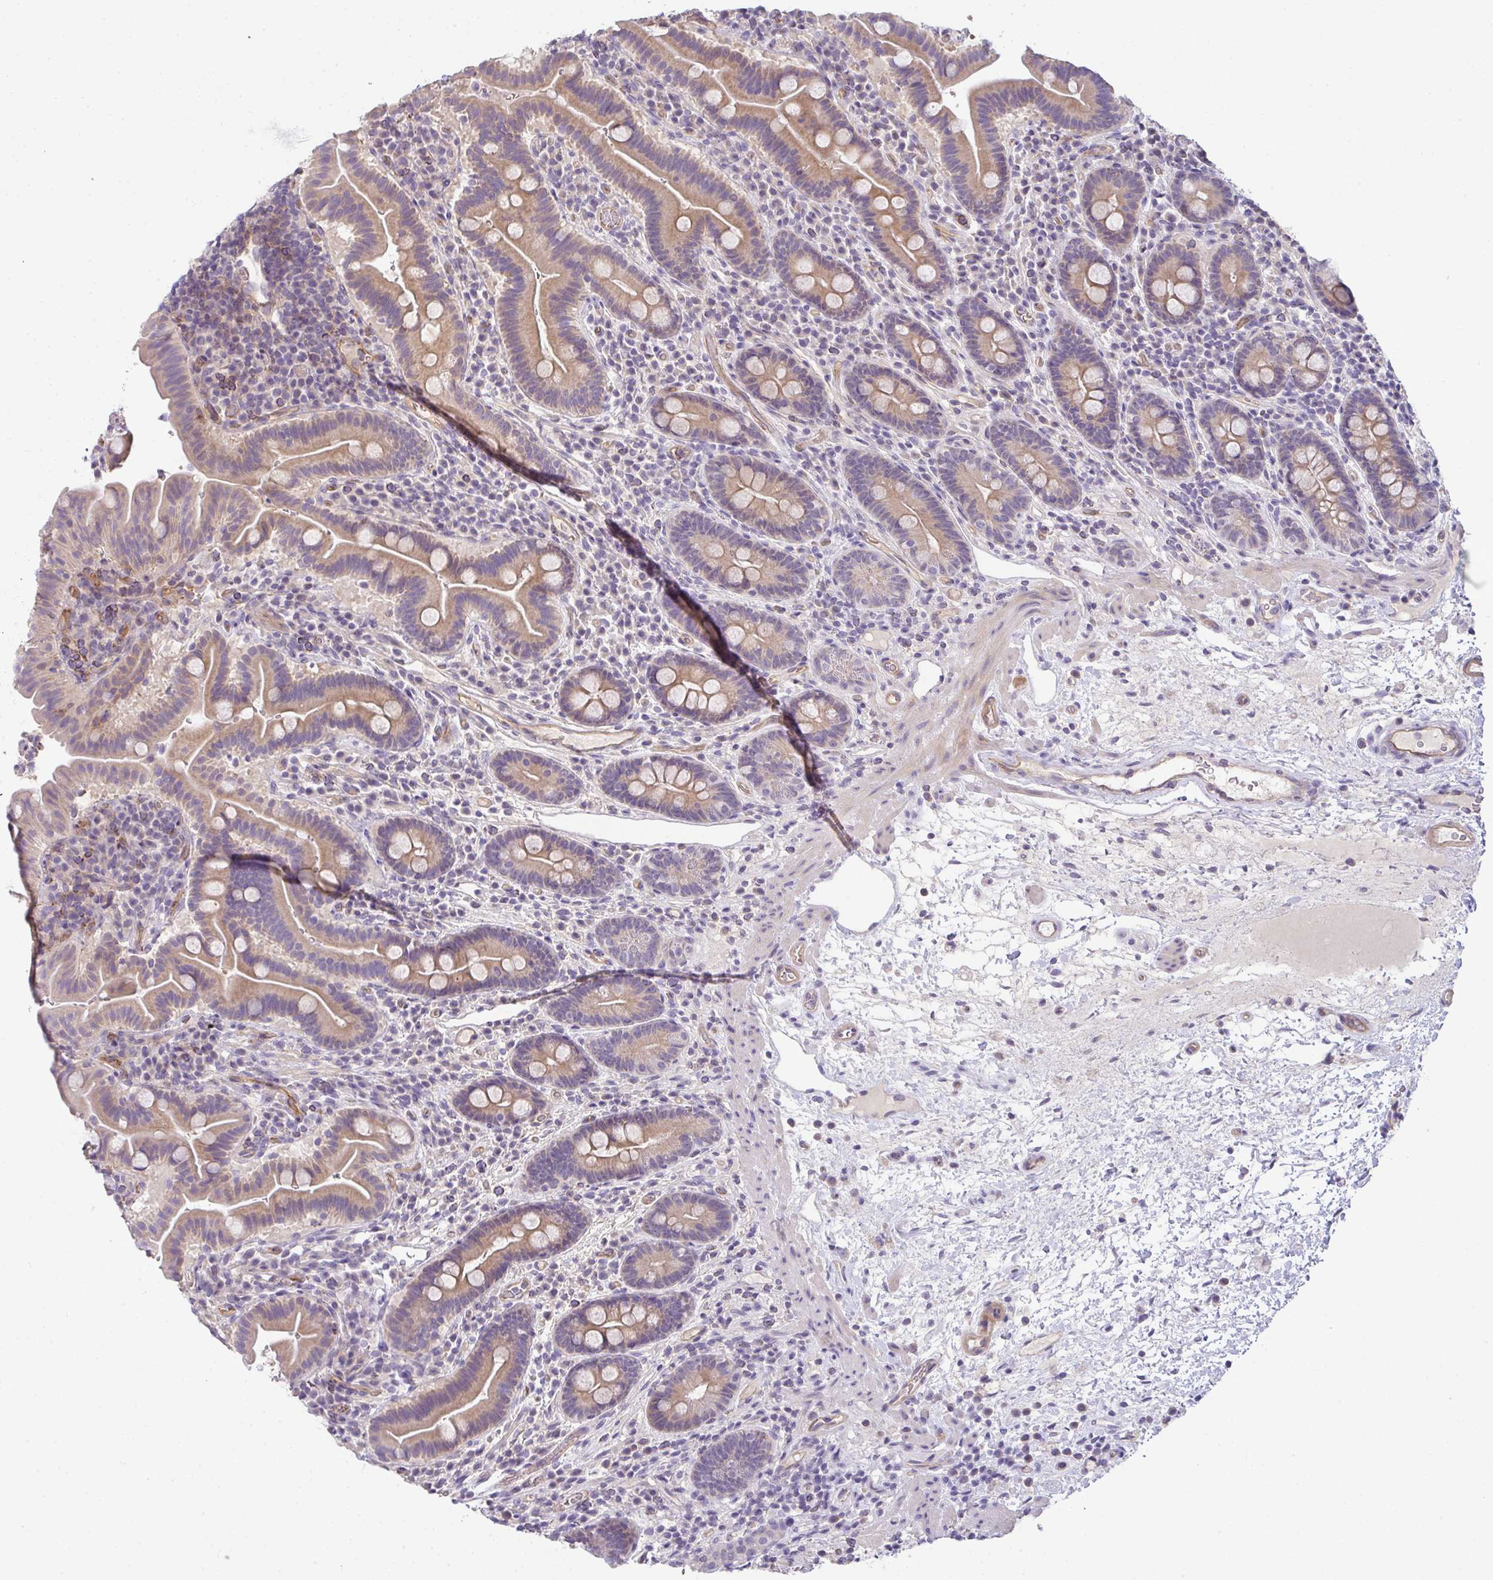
{"staining": {"intensity": "weak", "quantity": ">75%", "location": "cytoplasmic/membranous"}, "tissue": "small intestine", "cell_type": "Glandular cells", "image_type": "normal", "snomed": [{"axis": "morphology", "description": "Normal tissue, NOS"}, {"axis": "topography", "description": "Small intestine"}], "caption": "Protein analysis of benign small intestine demonstrates weak cytoplasmic/membranous staining in approximately >75% of glandular cells. (DAB (3,3'-diaminobenzidine) = brown stain, brightfield microscopy at high magnification).", "gene": "FILIP1", "patient": {"sex": "male", "age": 26}}